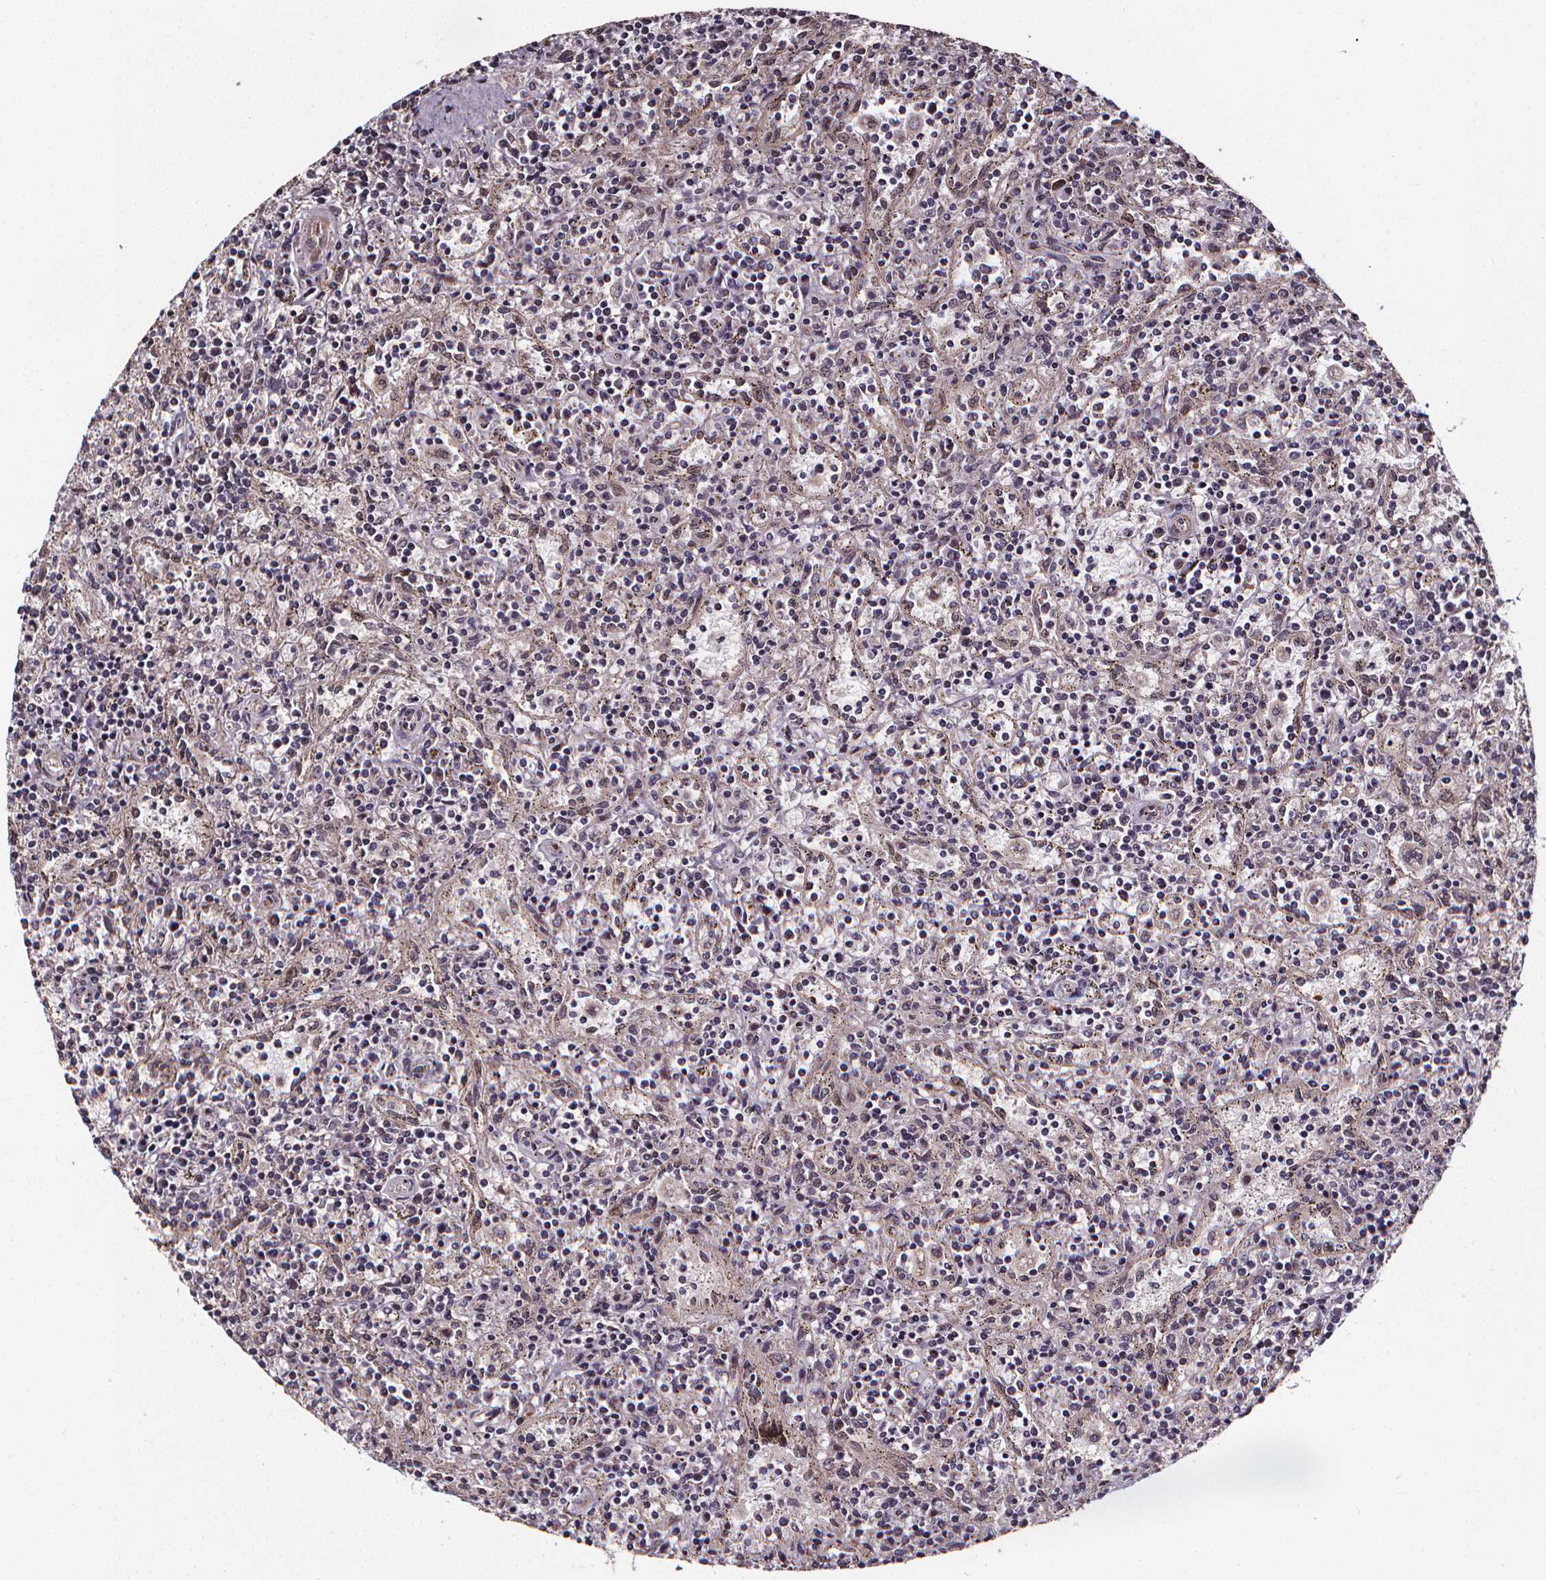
{"staining": {"intensity": "negative", "quantity": "none", "location": "none"}, "tissue": "lymphoma", "cell_type": "Tumor cells", "image_type": "cancer", "snomed": [{"axis": "morphology", "description": "Malignant lymphoma, non-Hodgkin's type, Low grade"}, {"axis": "topography", "description": "Spleen"}], "caption": "Immunohistochemical staining of lymphoma demonstrates no significant staining in tumor cells. The staining is performed using DAB brown chromogen with nuclei counter-stained in using hematoxylin.", "gene": "DDIT3", "patient": {"sex": "male", "age": 62}}